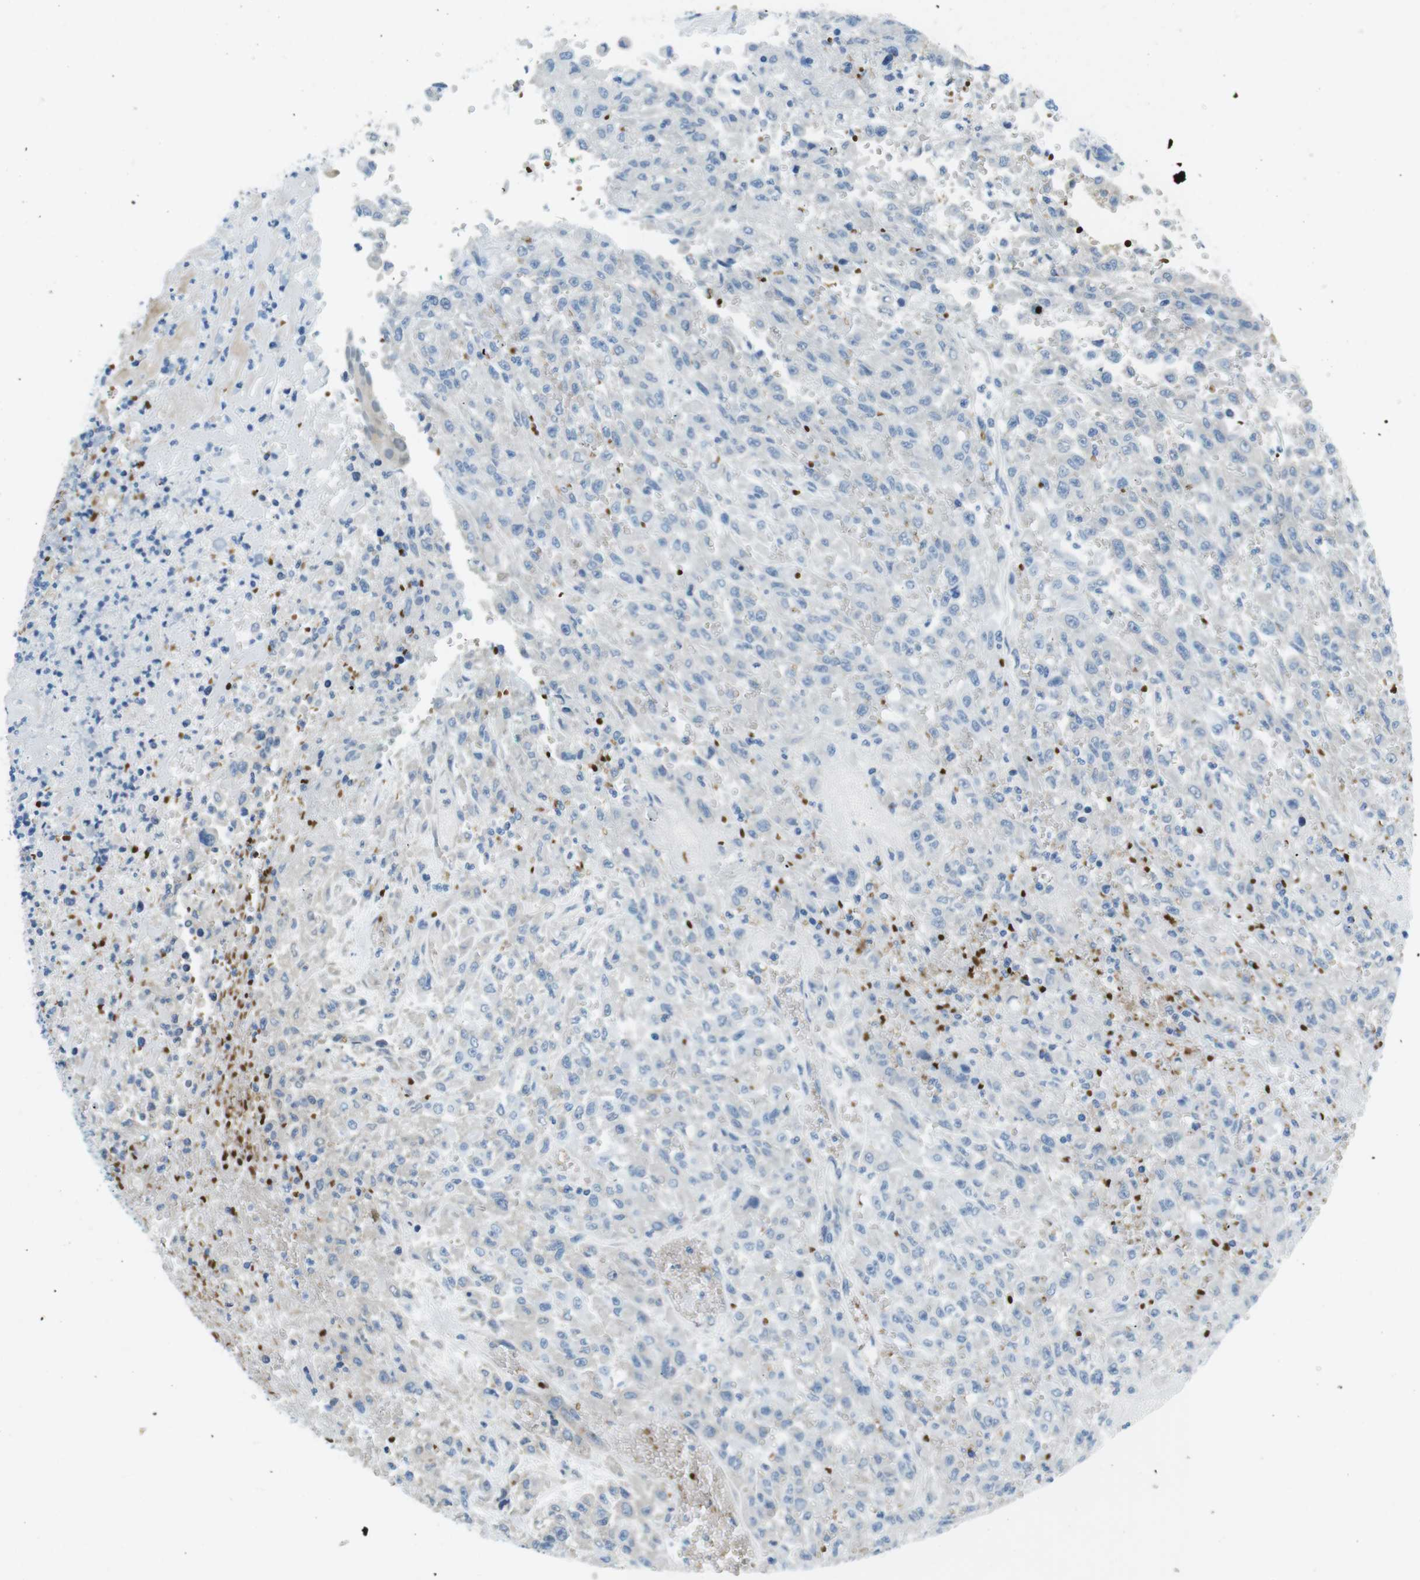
{"staining": {"intensity": "negative", "quantity": "none", "location": "none"}, "tissue": "urothelial cancer", "cell_type": "Tumor cells", "image_type": "cancer", "snomed": [{"axis": "morphology", "description": "Urothelial carcinoma, High grade"}, {"axis": "topography", "description": "Urinary bladder"}], "caption": "Tumor cells show no significant staining in high-grade urothelial carcinoma.", "gene": "TFAP2C", "patient": {"sex": "male", "age": 46}}